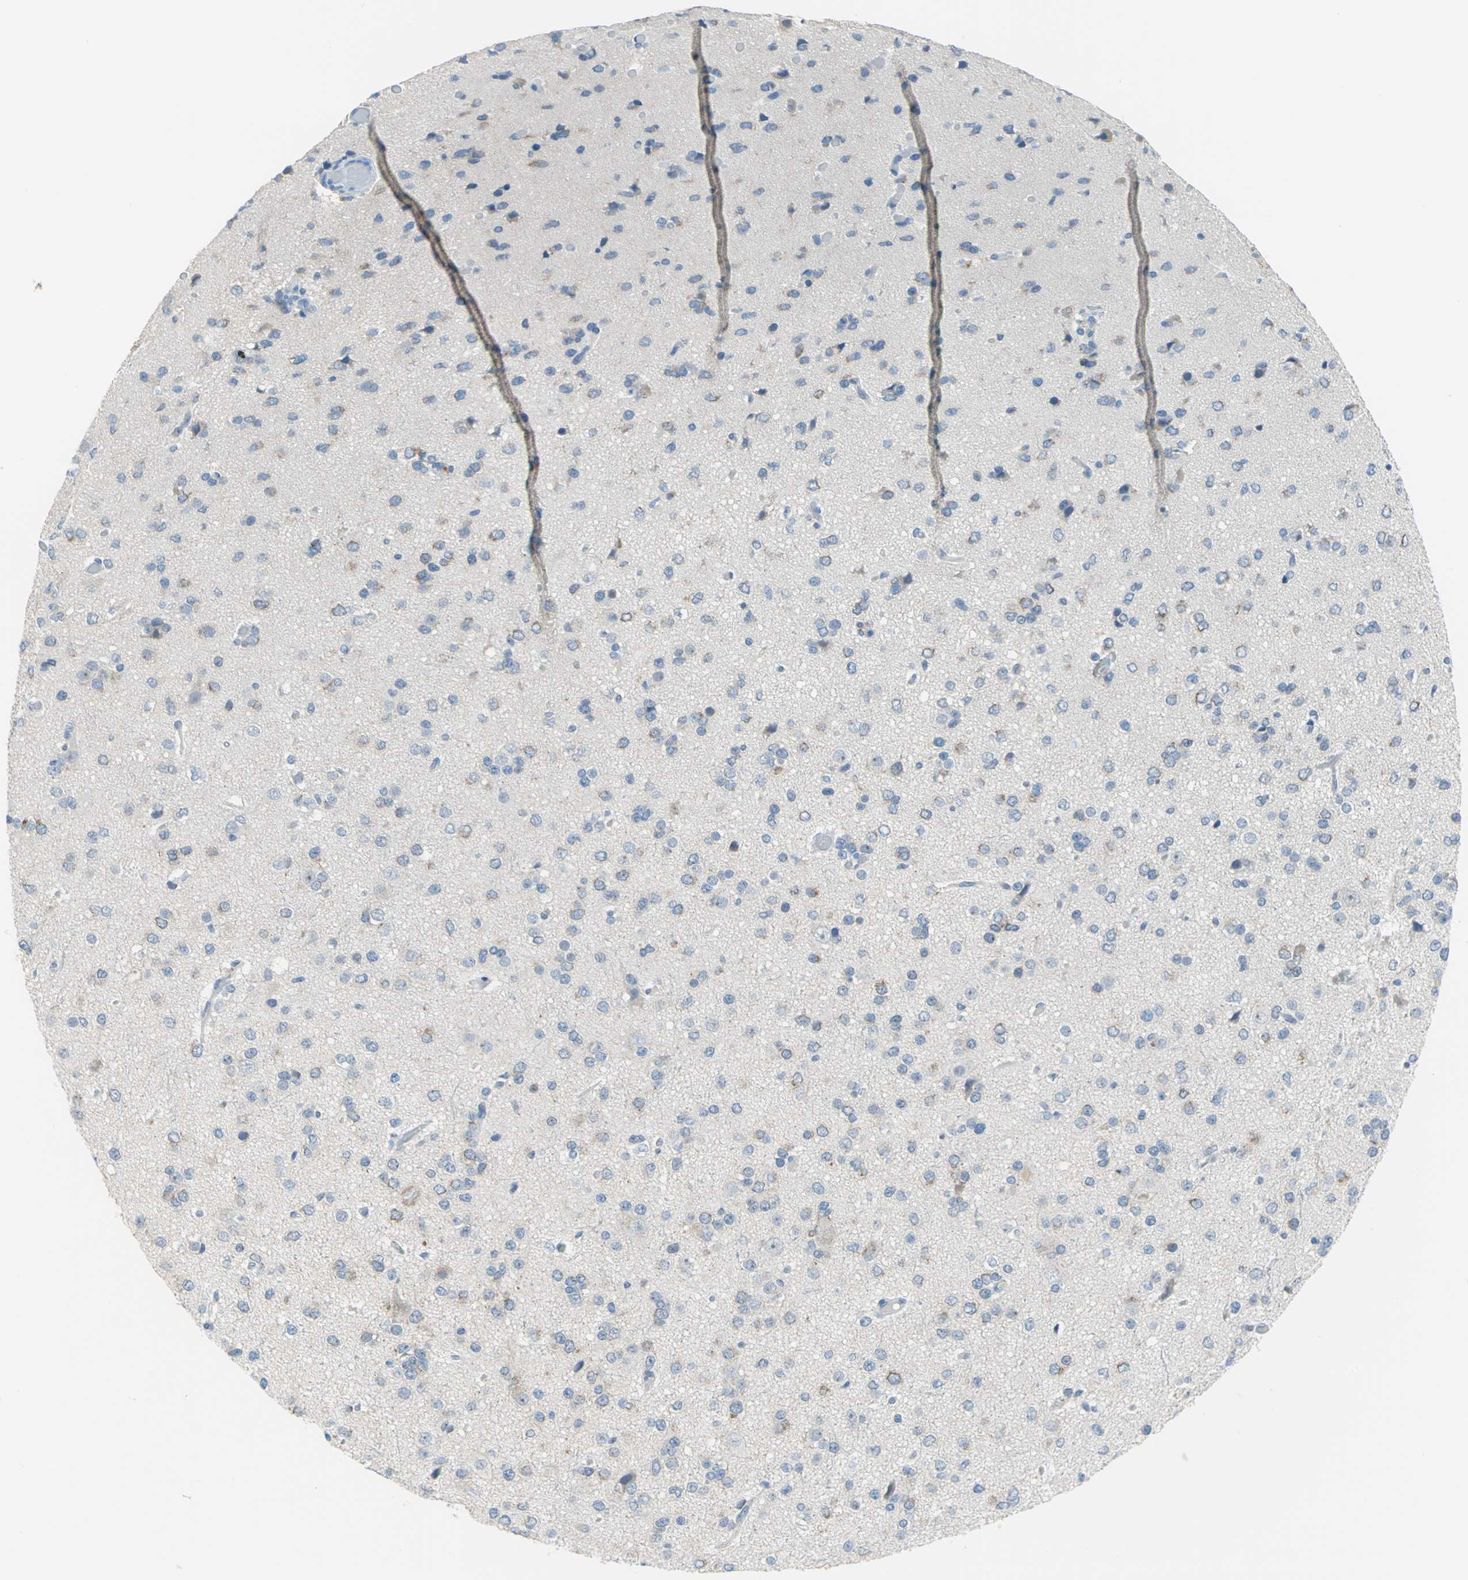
{"staining": {"intensity": "weak", "quantity": "<25%", "location": "cytoplasmic/membranous"}, "tissue": "glioma", "cell_type": "Tumor cells", "image_type": "cancer", "snomed": [{"axis": "morphology", "description": "Glioma, malignant, Low grade"}, {"axis": "topography", "description": "Brain"}], "caption": "Tumor cells show no significant expression in malignant low-grade glioma.", "gene": "MUC4", "patient": {"sex": "male", "age": 42}}